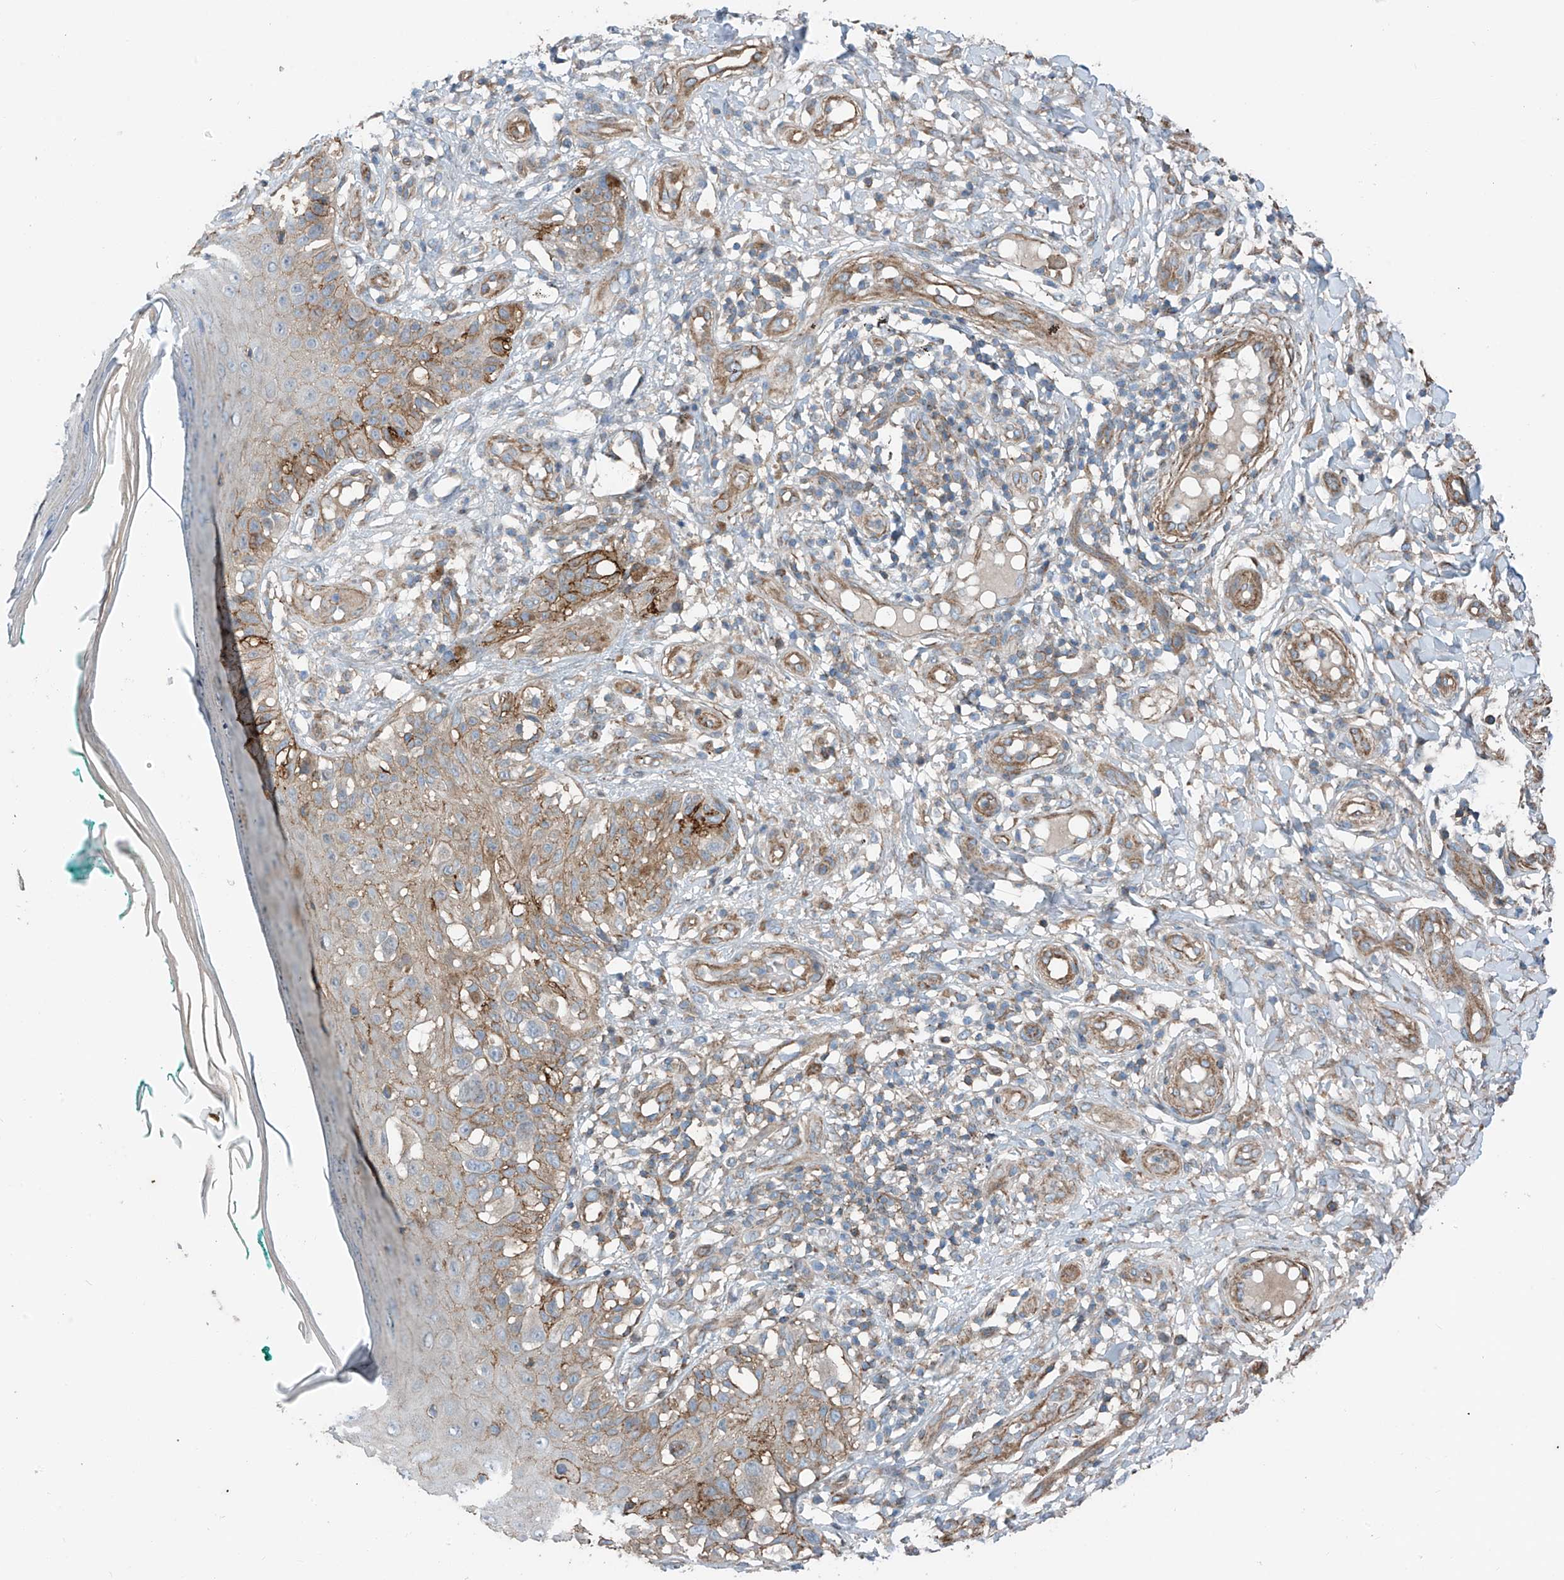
{"staining": {"intensity": "moderate", "quantity": "<25%", "location": "cytoplasmic/membranous"}, "tissue": "melanoma", "cell_type": "Tumor cells", "image_type": "cancer", "snomed": [{"axis": "morphology", "description": "Malignant melanoma, NOS"}, {"axis": "topography", "description": "Skin"}], "caption": "A histopathology image showing moderate cytoplasmic/membranous positivity in about <25% of tumor cells in melanoma, as visualized by brown immunohistochemical staining.", "gene": "SLC1A5", "patient": {"sex": "female", "age": 81}}